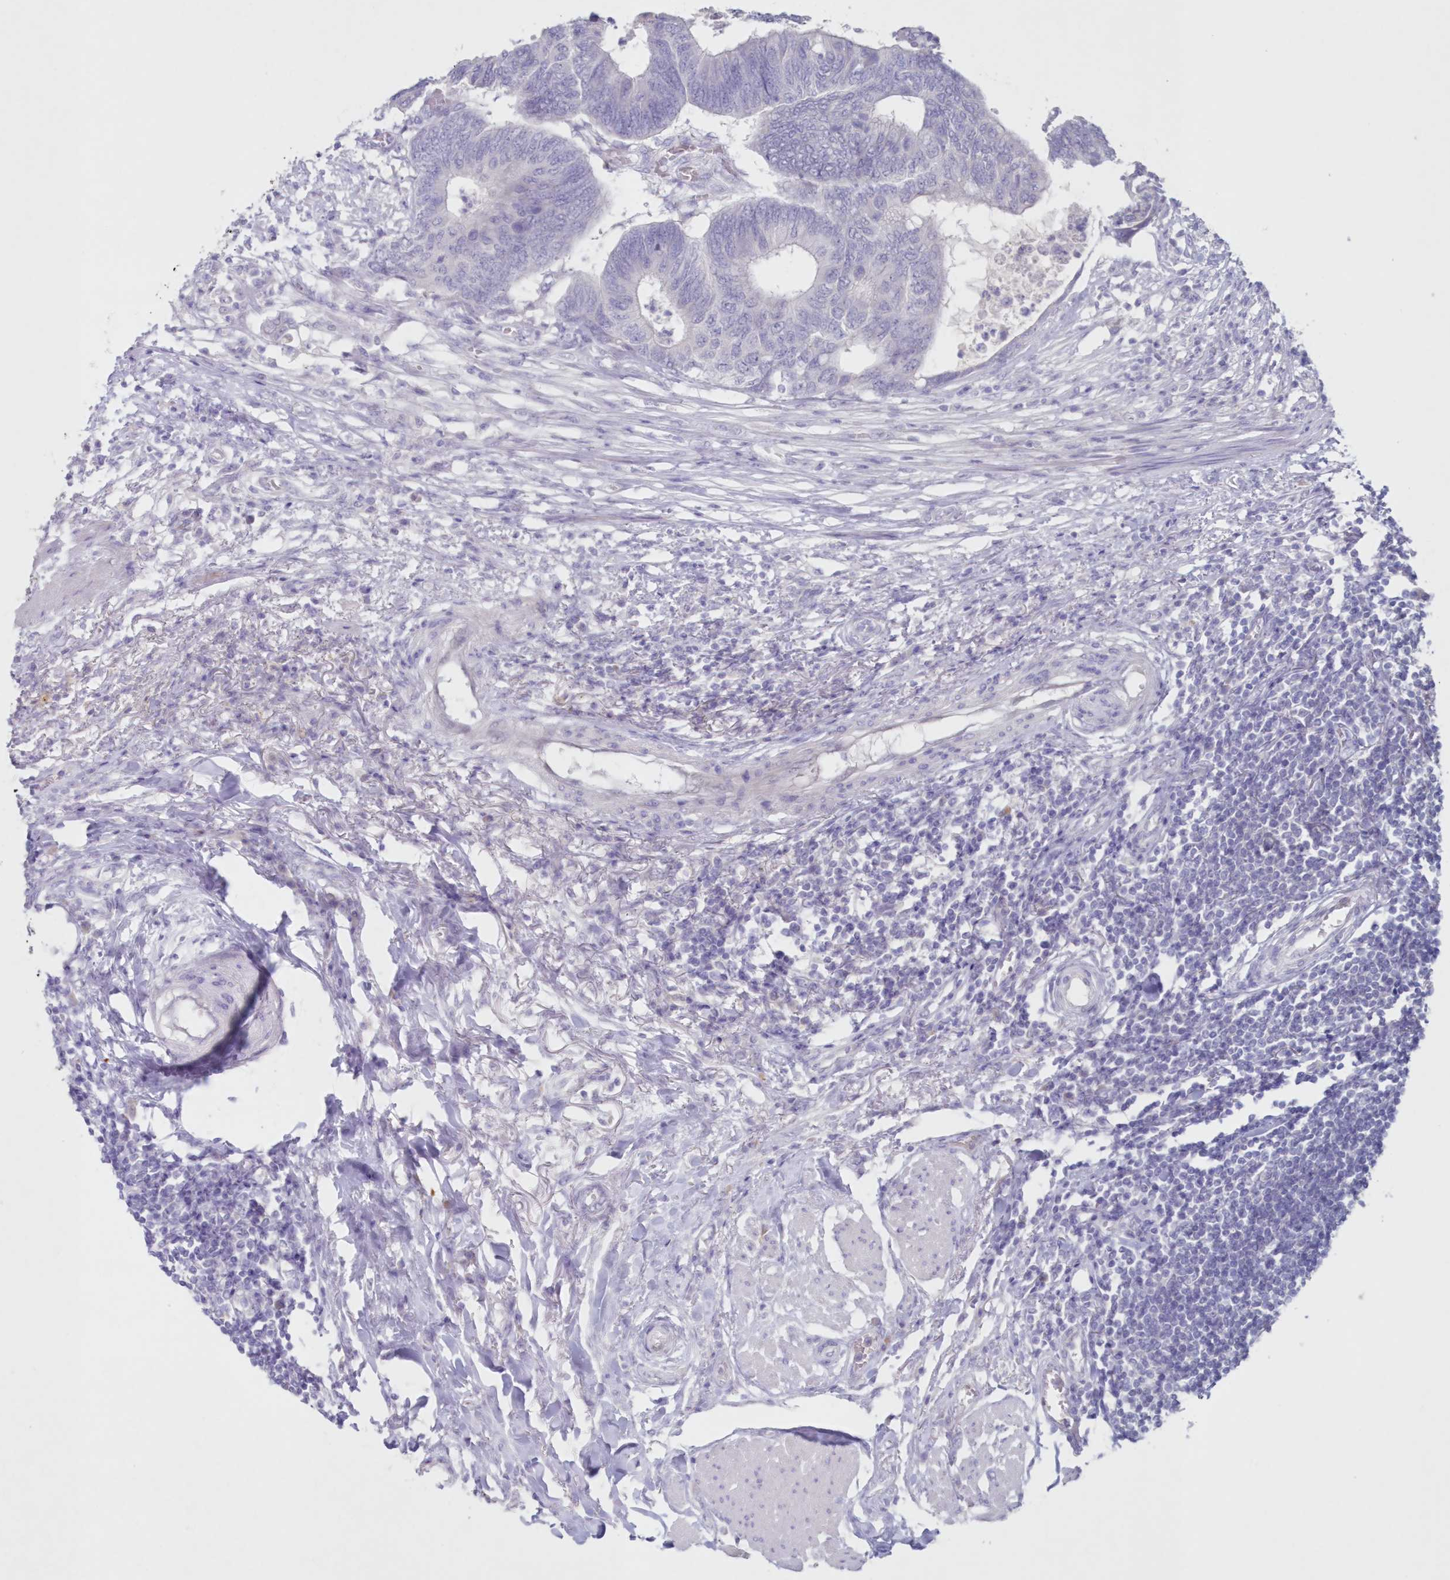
{"staining": {"intensity": "negative", "quantity": "none", "location": "none"}, "tissue": "colorectal cancer", "cell_type": "Tumor cells", "image_type": "cancer", "snomed": [{"axis": "morphology", "description": "Normal tissue, NOS"}, {"axis": "morphology", "description": "Adenocarcinoma, NOS"}, {"axis": "topography", "description": "Rectum"}, {"axis": "topography", "description": "Peripheral nerve tissue"}], "caption": "High power microscopy histopathology image of an immunohistochemistry (IHC) micrograph of colorectal adenocarcinoma, revealing no significant staining in tumor cells.", "gene": "GCKR", "patient": {"sex": "male", "age": 92}}